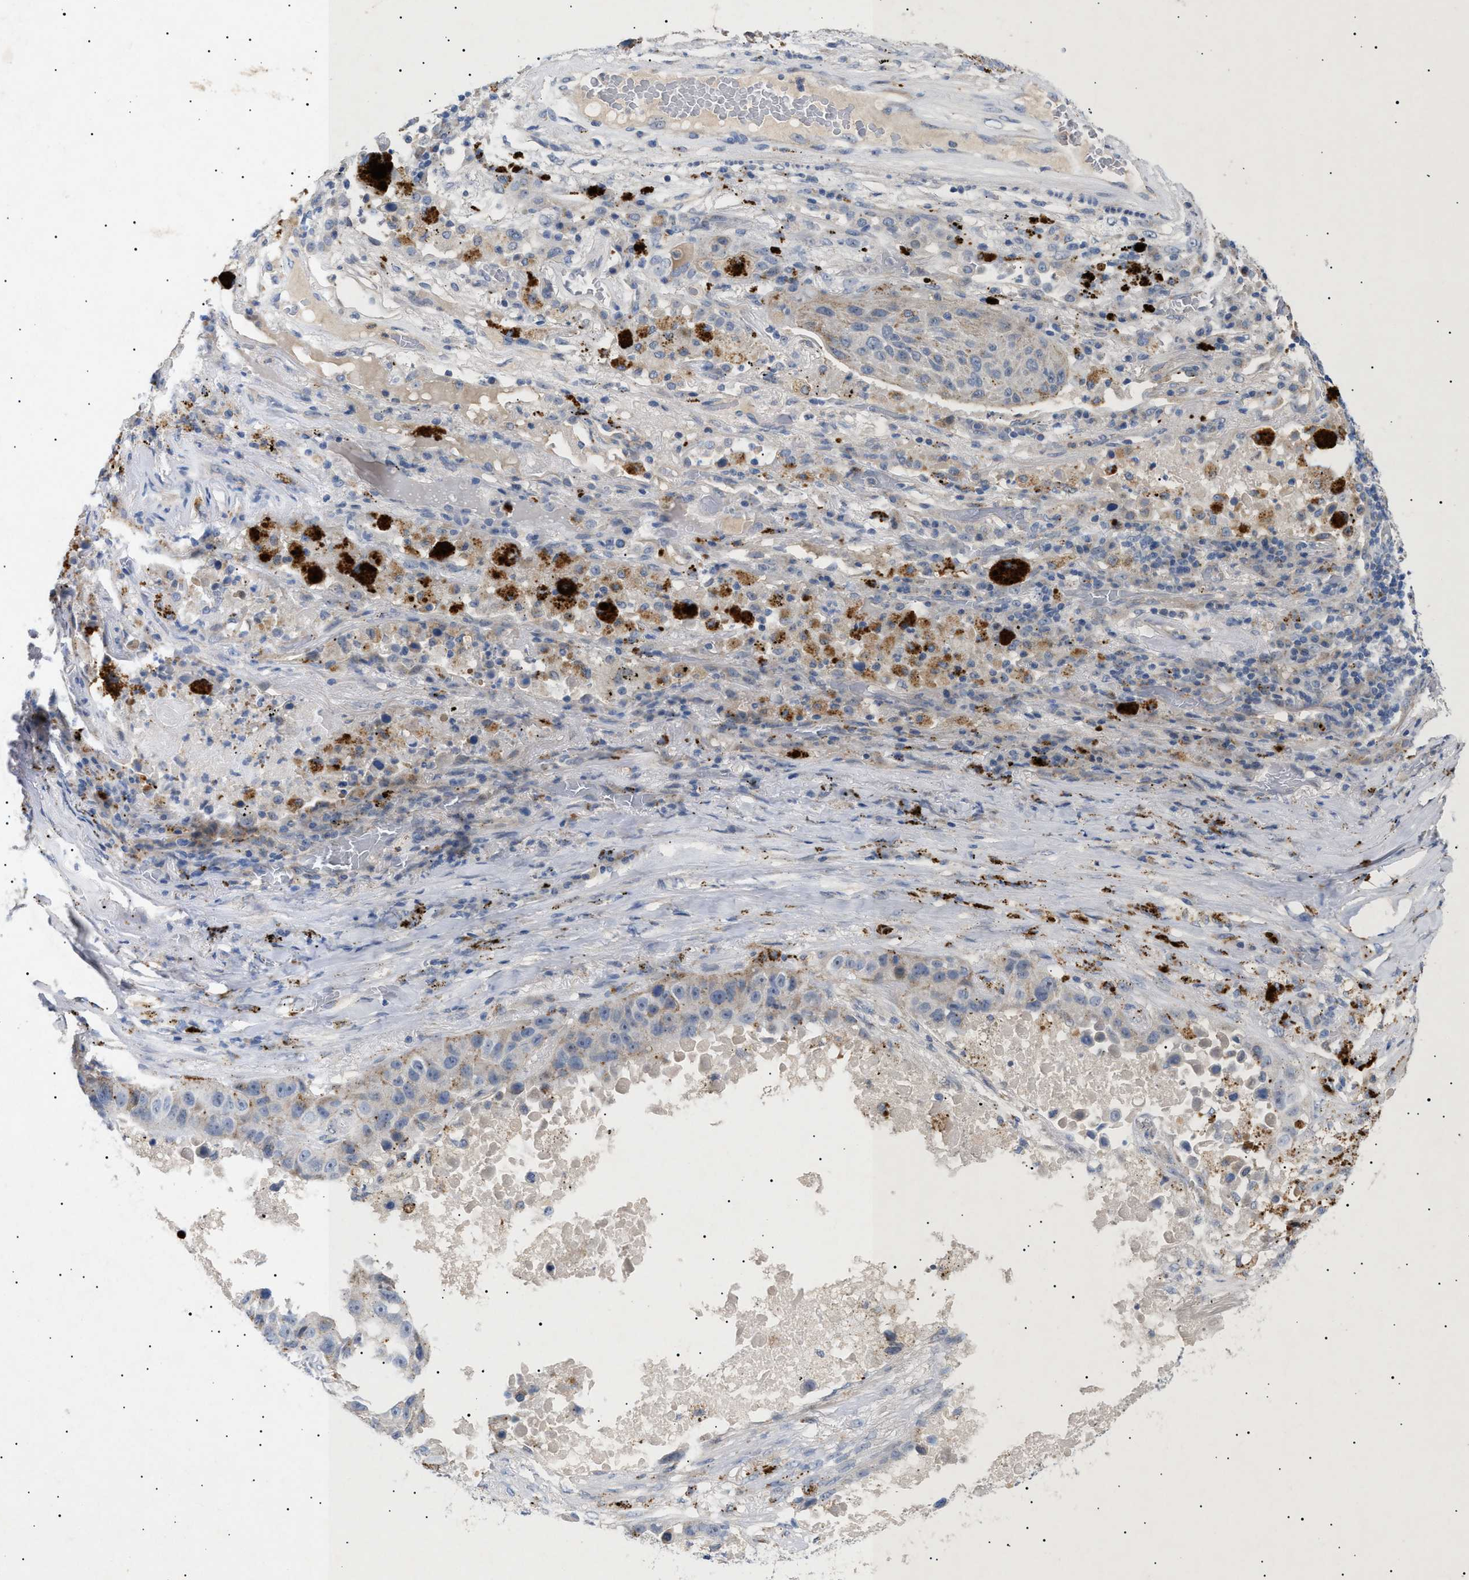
{"staining": {"intensity": "negative", "quantity": "none", "location": "none"}, "tissue": "lung cancer", "cell_type": "Tumor cells", "image_type": "cancer", "snomed": [{"axis": "morphology", "description": "Squamous cell carcinoma, NOS"}, {"axis": "topography", "description": "Lung"}], "caption": "Photomicrograph shows no significant protein staining in tumor cells of squamous cell carcinoma (lung).", "gene": "SIRT5", "patient": {"sex": "male", "age": 57}}